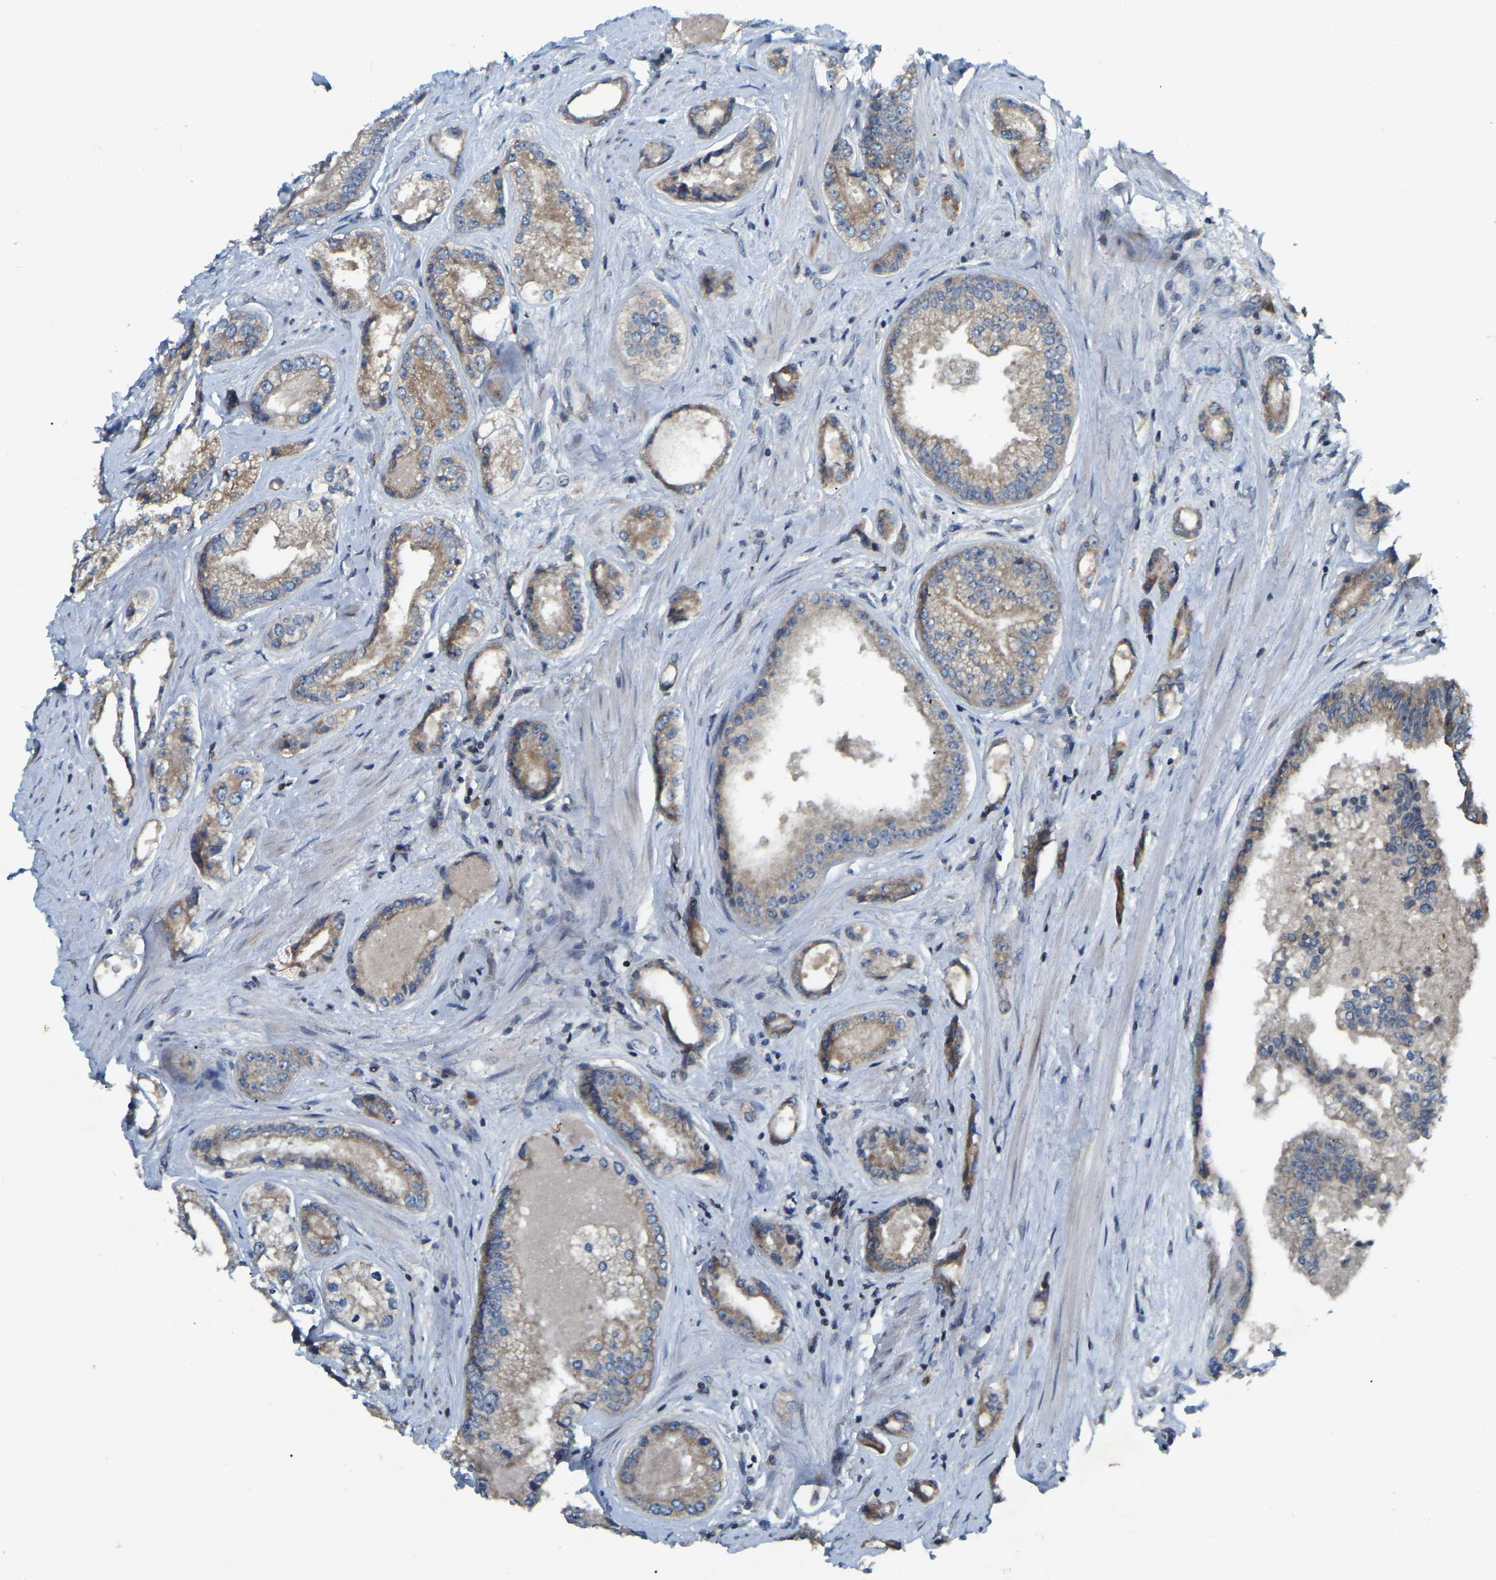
{"staining": {"intensity": "moderate", "quantity": ">75%", "location": "cytoplasmic/membranous"}, "tissue": "prostate cancer", "cell_type": "Tumor cells", "image_type": "cancer", "snomed": [{"axis": "morphology", "description": "Adenocarcinoma, High grade"}, {"axis": "topography", "description": "Prostate"}], "caption": "IHC (DAB) staining of prostate high-grade adenocarcinoma displays moderate cytoplasmic/membranous protein staining in approximately >75% of tumor cells.", "gene": "PARL", "patient": {"sex": "male", "age": 61}}